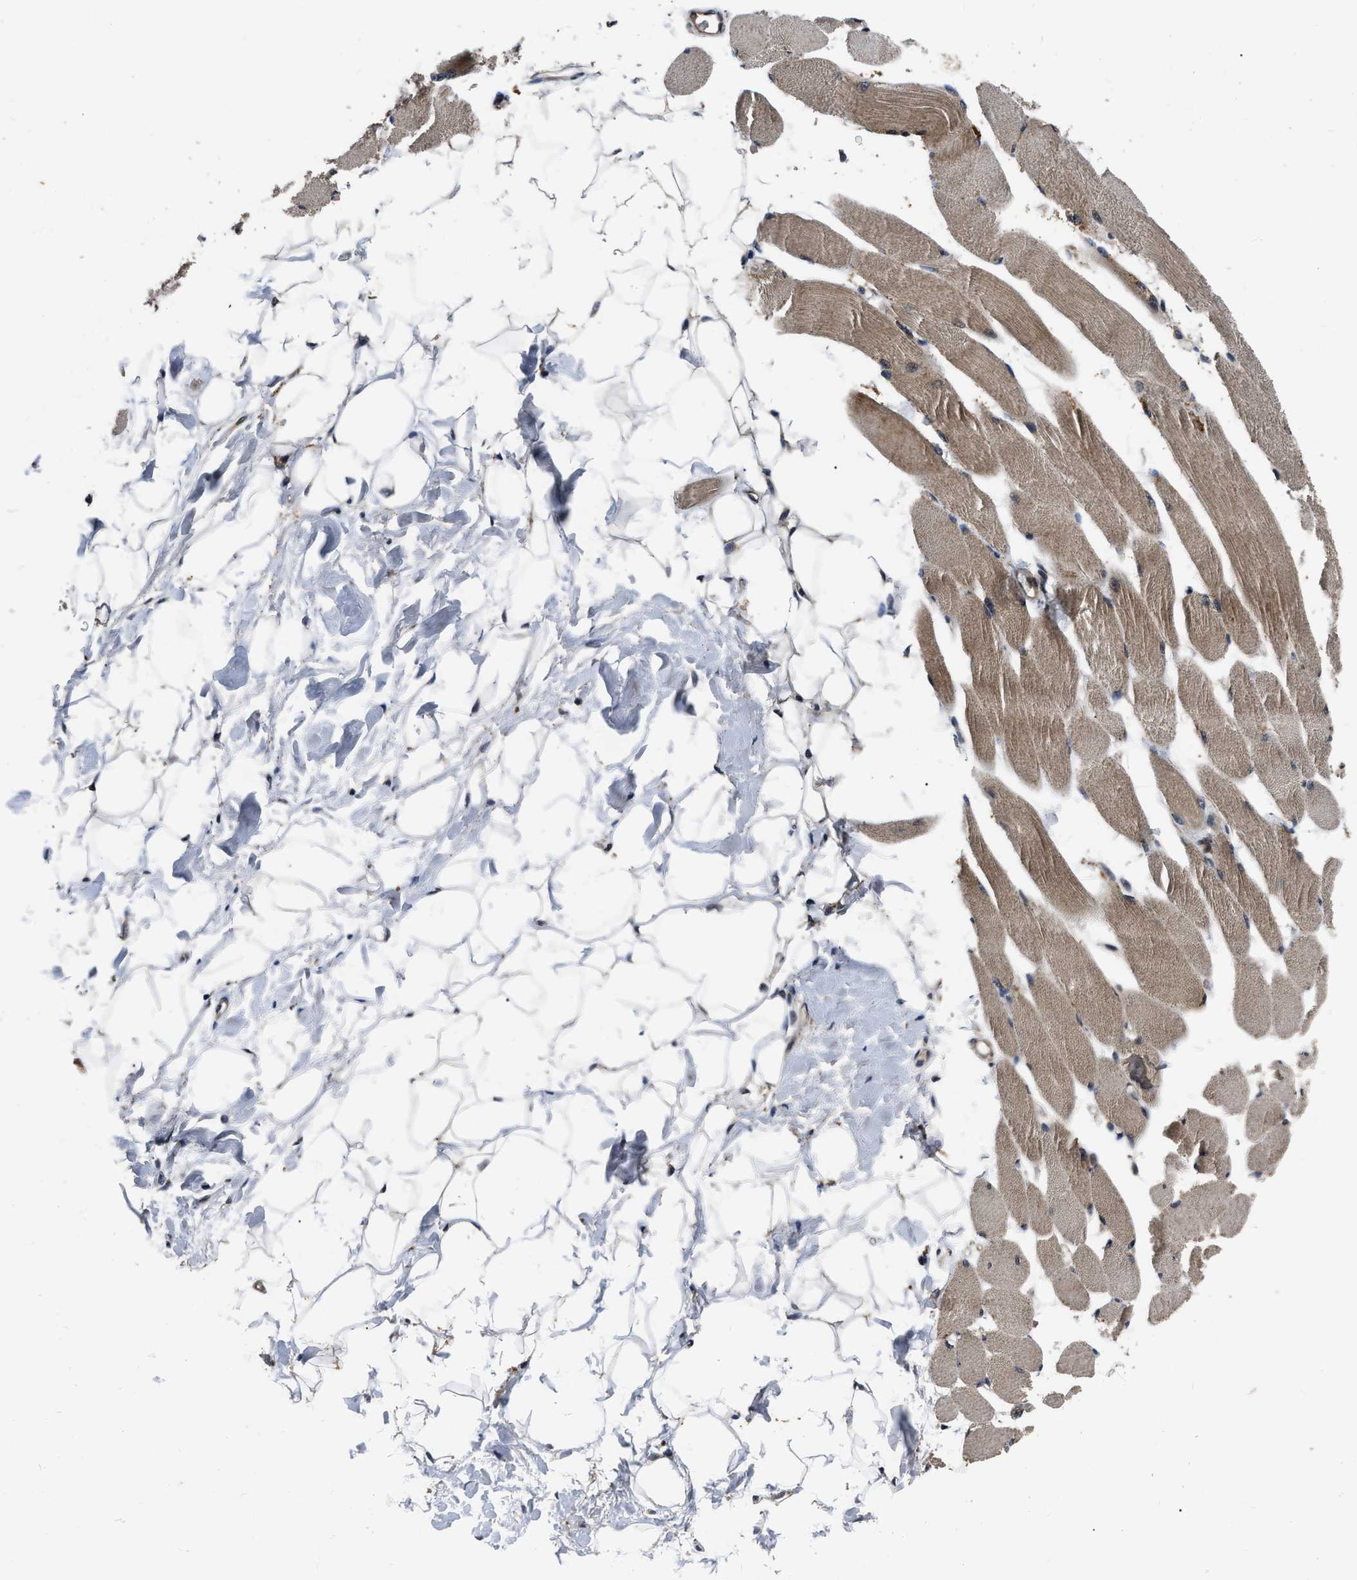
{"staining": {"intensity": "moderate", "quantity": "25%-75%", "location": "cytoplasmic/membranous"}, "tissue": "skeletal muscle", "cell_type": "Myocytes", "image_type": "normal", "snomed": [{"axis": "morphology", "description": "Normal tissue, NOS"}, {"axis": "topography", "description": "Skeletal muscle"}, {"axis": "topography", "description": "Peripheral nerve tissue"}], "caption": "A photomicrograph showing moderate cytoplasmic/membranous expression in approximately 25%-75% of myocytes in unremarkable skeletal muscle, as visualized by brown immunohistochemical staining.", "gene": "PPWD1", "patient": {"sex": "female", "age": 84}}